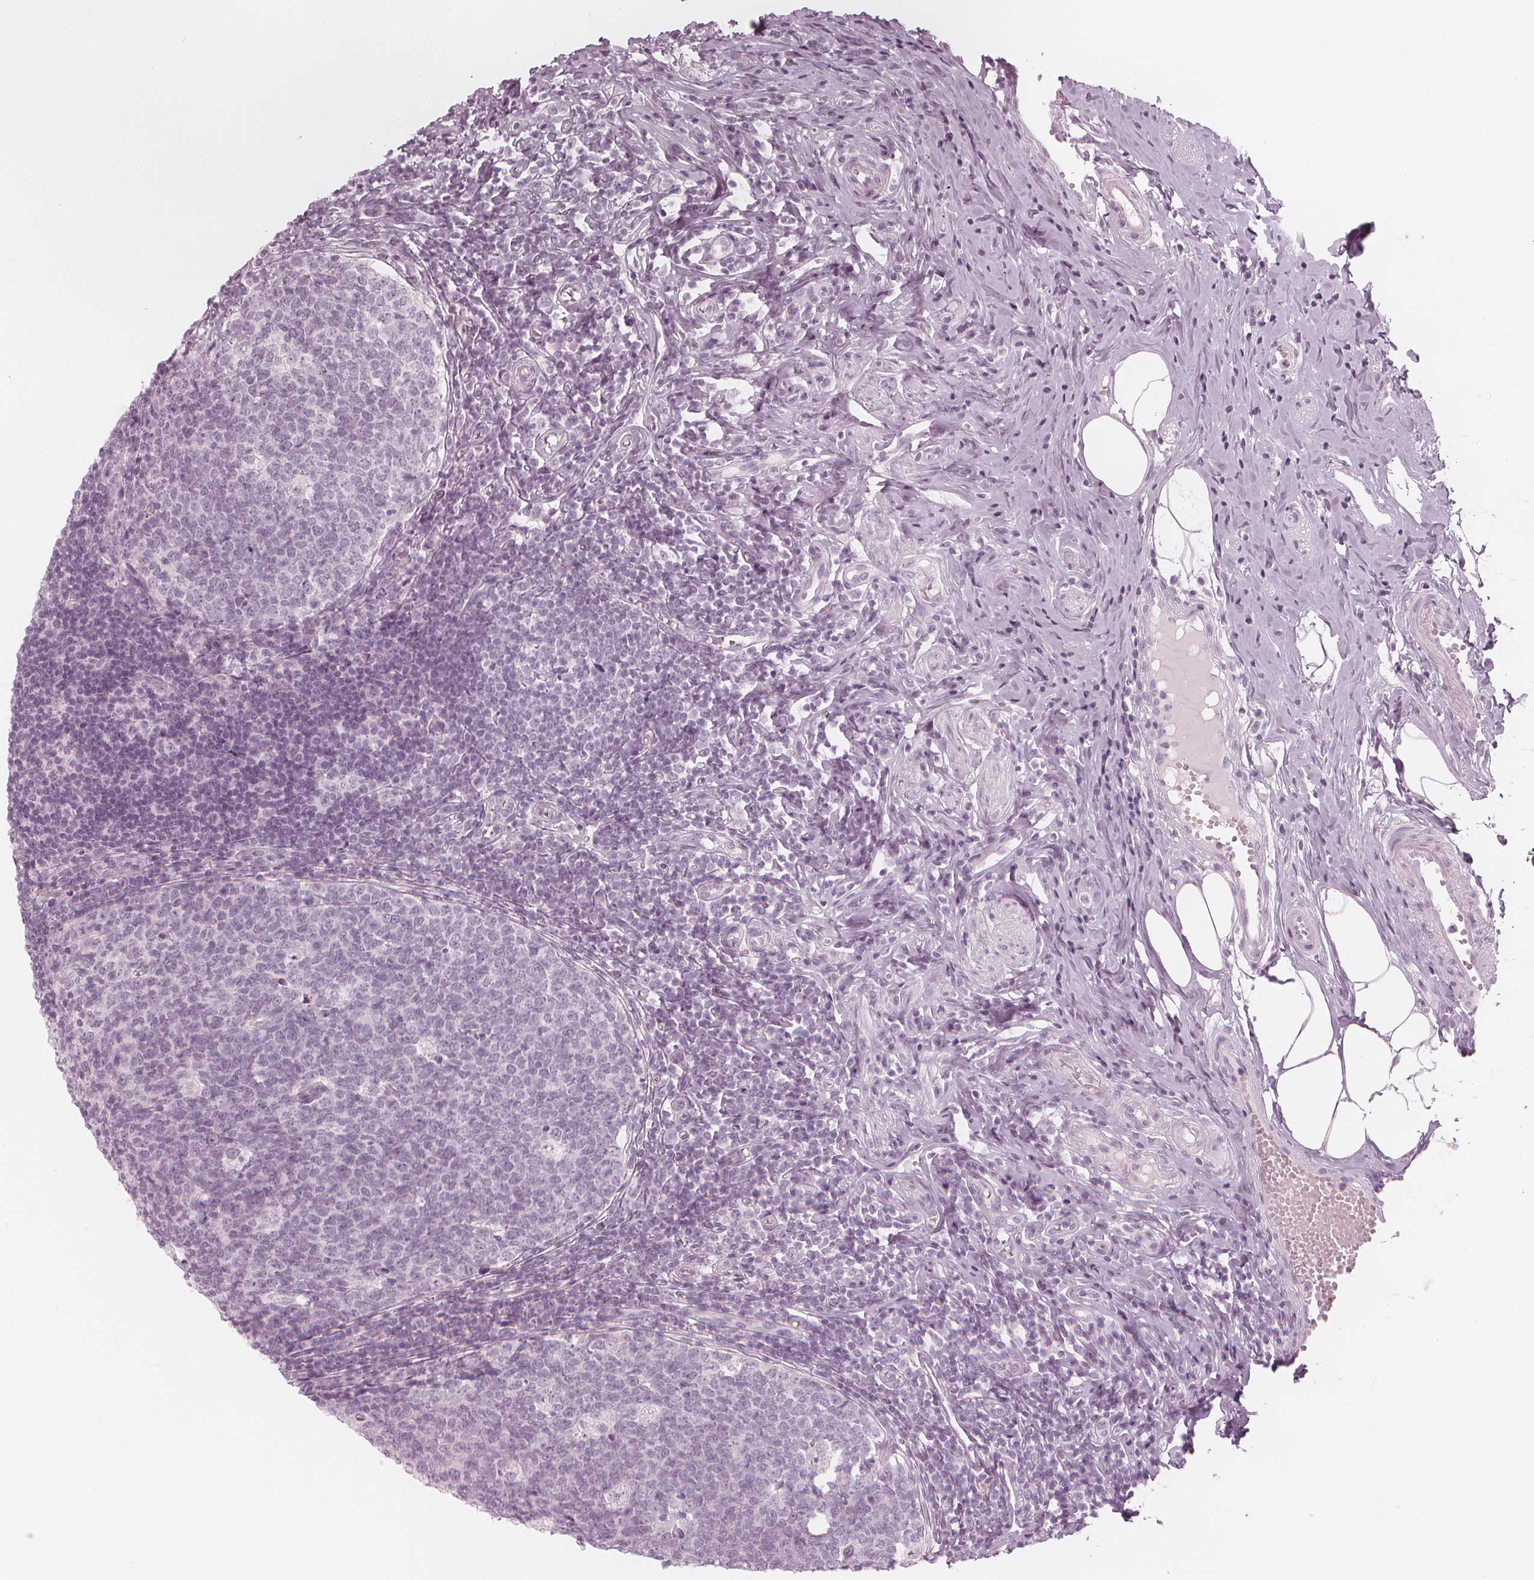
{"staining": {"intensity": "negative", "quantity": "none", "location": "none"}, "tissue": "appendix", "cell_type": "Glandular cells", "image_type": "normal", "snomed": [{"axis": "morphology", "description": "Normal tissue, NOS"}, {"axis": "topography", "description": "Appendix"}], "caption": "Human appendix stained for a protein using immunohistochemistry exhibits no positivity in glandular cells.", "gene": "PAEP", "patient": {"sex": "male", "age": 18}}